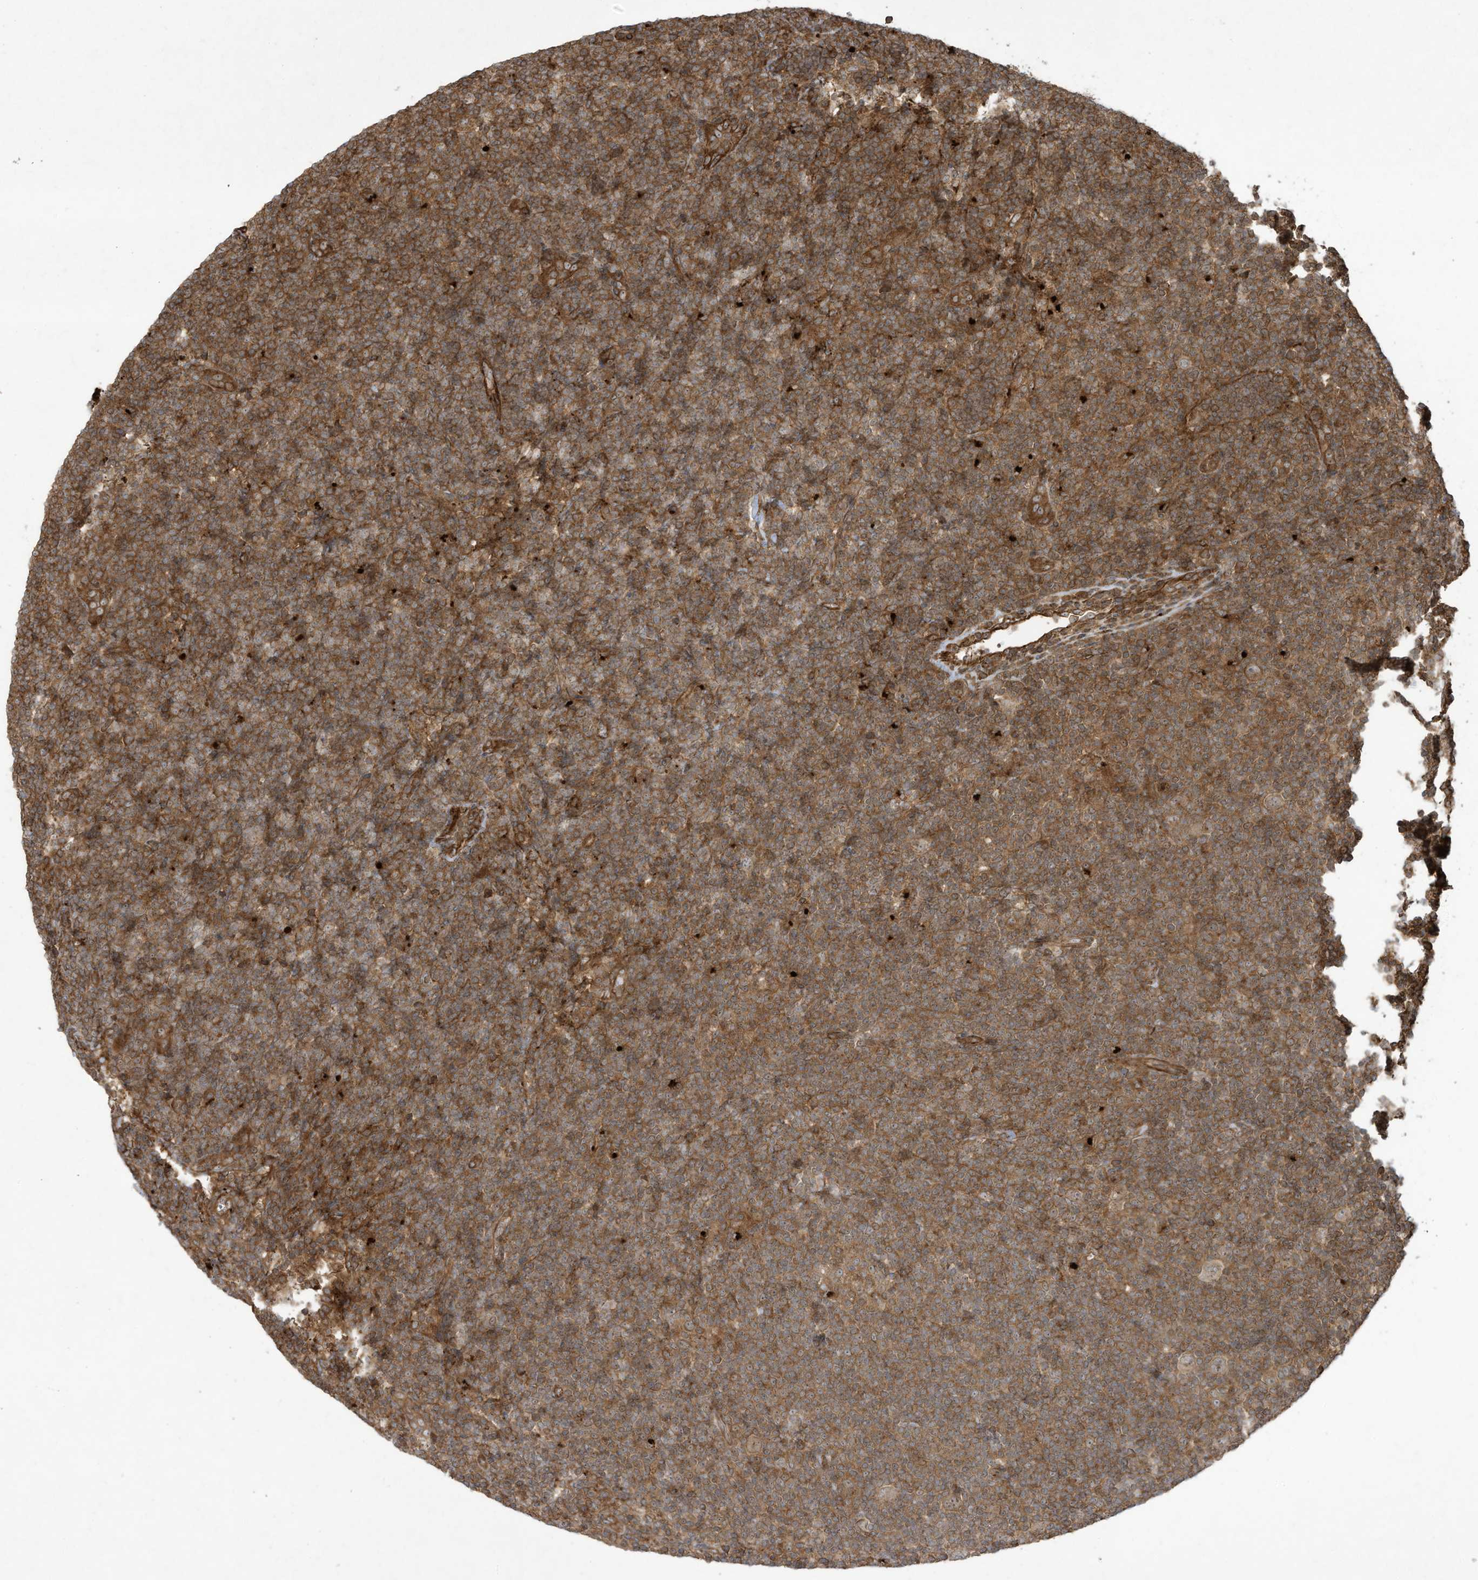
{"staining": {"intensity": "moderate", "quantity": ">75%", "location": "cytoplasmic/membranous"}, "tissue": "lymphoma", "cell_type": "Tumor cells", "image_type": "cancer", "snomed": [{"axis": "morphology", "description": "Hodgkin's disease, NOS"}, {"axis": "topography", "description": "Lymph node"}], "caption": "Immunohistochemical staining of human Hodgkin's disease exhibits medium levels of moderate cytoplasmic/membranous protein expression in approximately >75% of tumor cells. (DAB (3,3'-diaminobenzidine) = brown stain, brightfield microscopy at high magnification).", "gene": "DDIT4", "patient": {"sex": "female", "age": 57}}